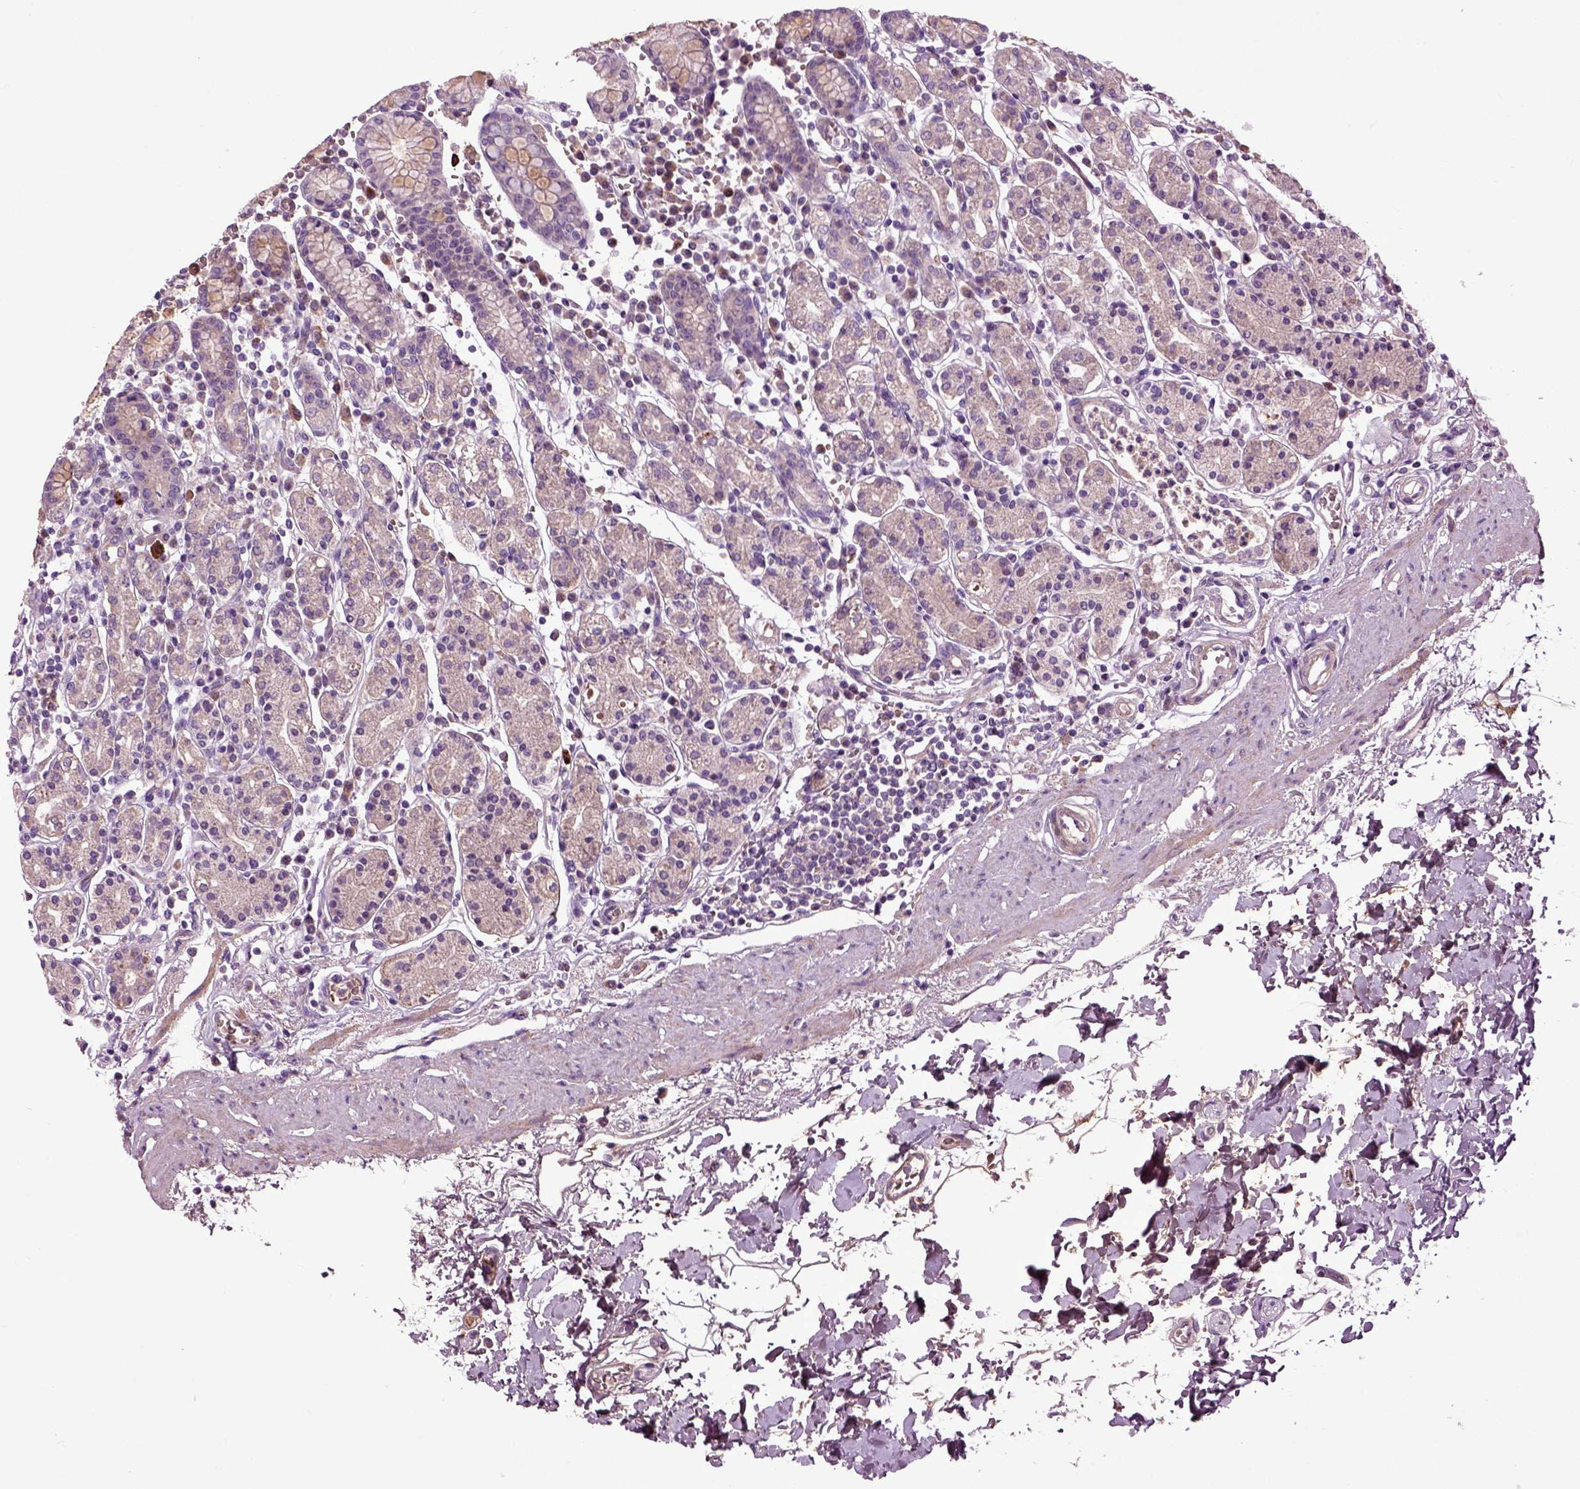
{"staining": {"intensity": "weak", "quantity": "<25%", "location": "cytoplasmic/membranous"}, "tissue": "stomach", "cell_type": "Glandular cells", "image_type": "normal", "snomed": [{"axis": "morphology", "description": "Normal tissue, NOS"}, {"axis": "topography", "description": "Stomach, upper"}, {"axis": "topography", "description": "Stomach"}], "caption": "Immunohistochemistry histopathology image of benign stomach stained for a protein (brown), which exhibits no expression in glandular cells.", "gene": "SPON1", "patient": {"sex": "male", "age": 62}}